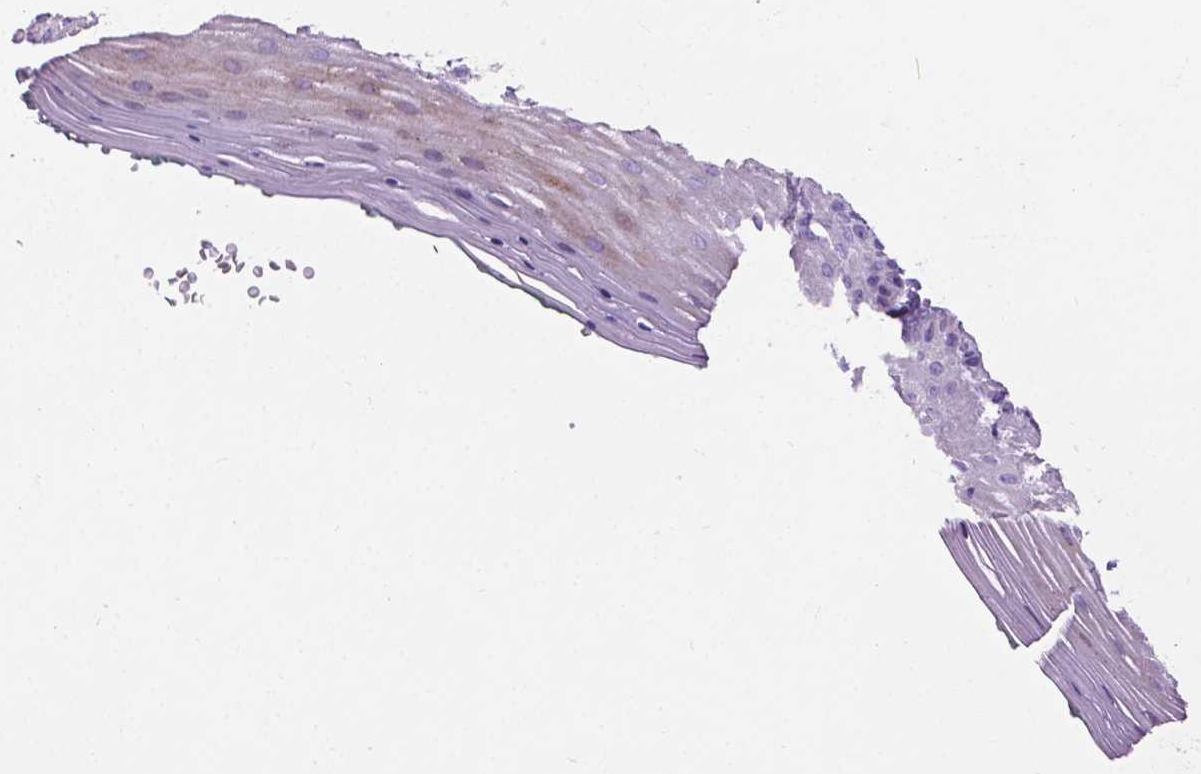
{"staining": {"intensity": "weak", "quantity": "<25%", "location": "cytoplasmic/membranous"}, "tissue": "vagina", "cell_type": "Squamous epithelial cells", "image_type": "normal", "snomed": [{"axis": "morphology", "description": "Normal tissue, NOS"}, {"axis": "topography", "description": "Vagina"}], "caption": "Immunohistochemistry photomicrograph of unremarkable vagina: vagina stained with DAB (3,3'-diaminobenzidine) reveals no significant protein expression in squamous epithelial cells. (DAB (3,3'-diaminobenzidine) immunohistochemistry, high magnification).", "gene": "NOXO1", "patient": {"sex": "female", "age": 45}}